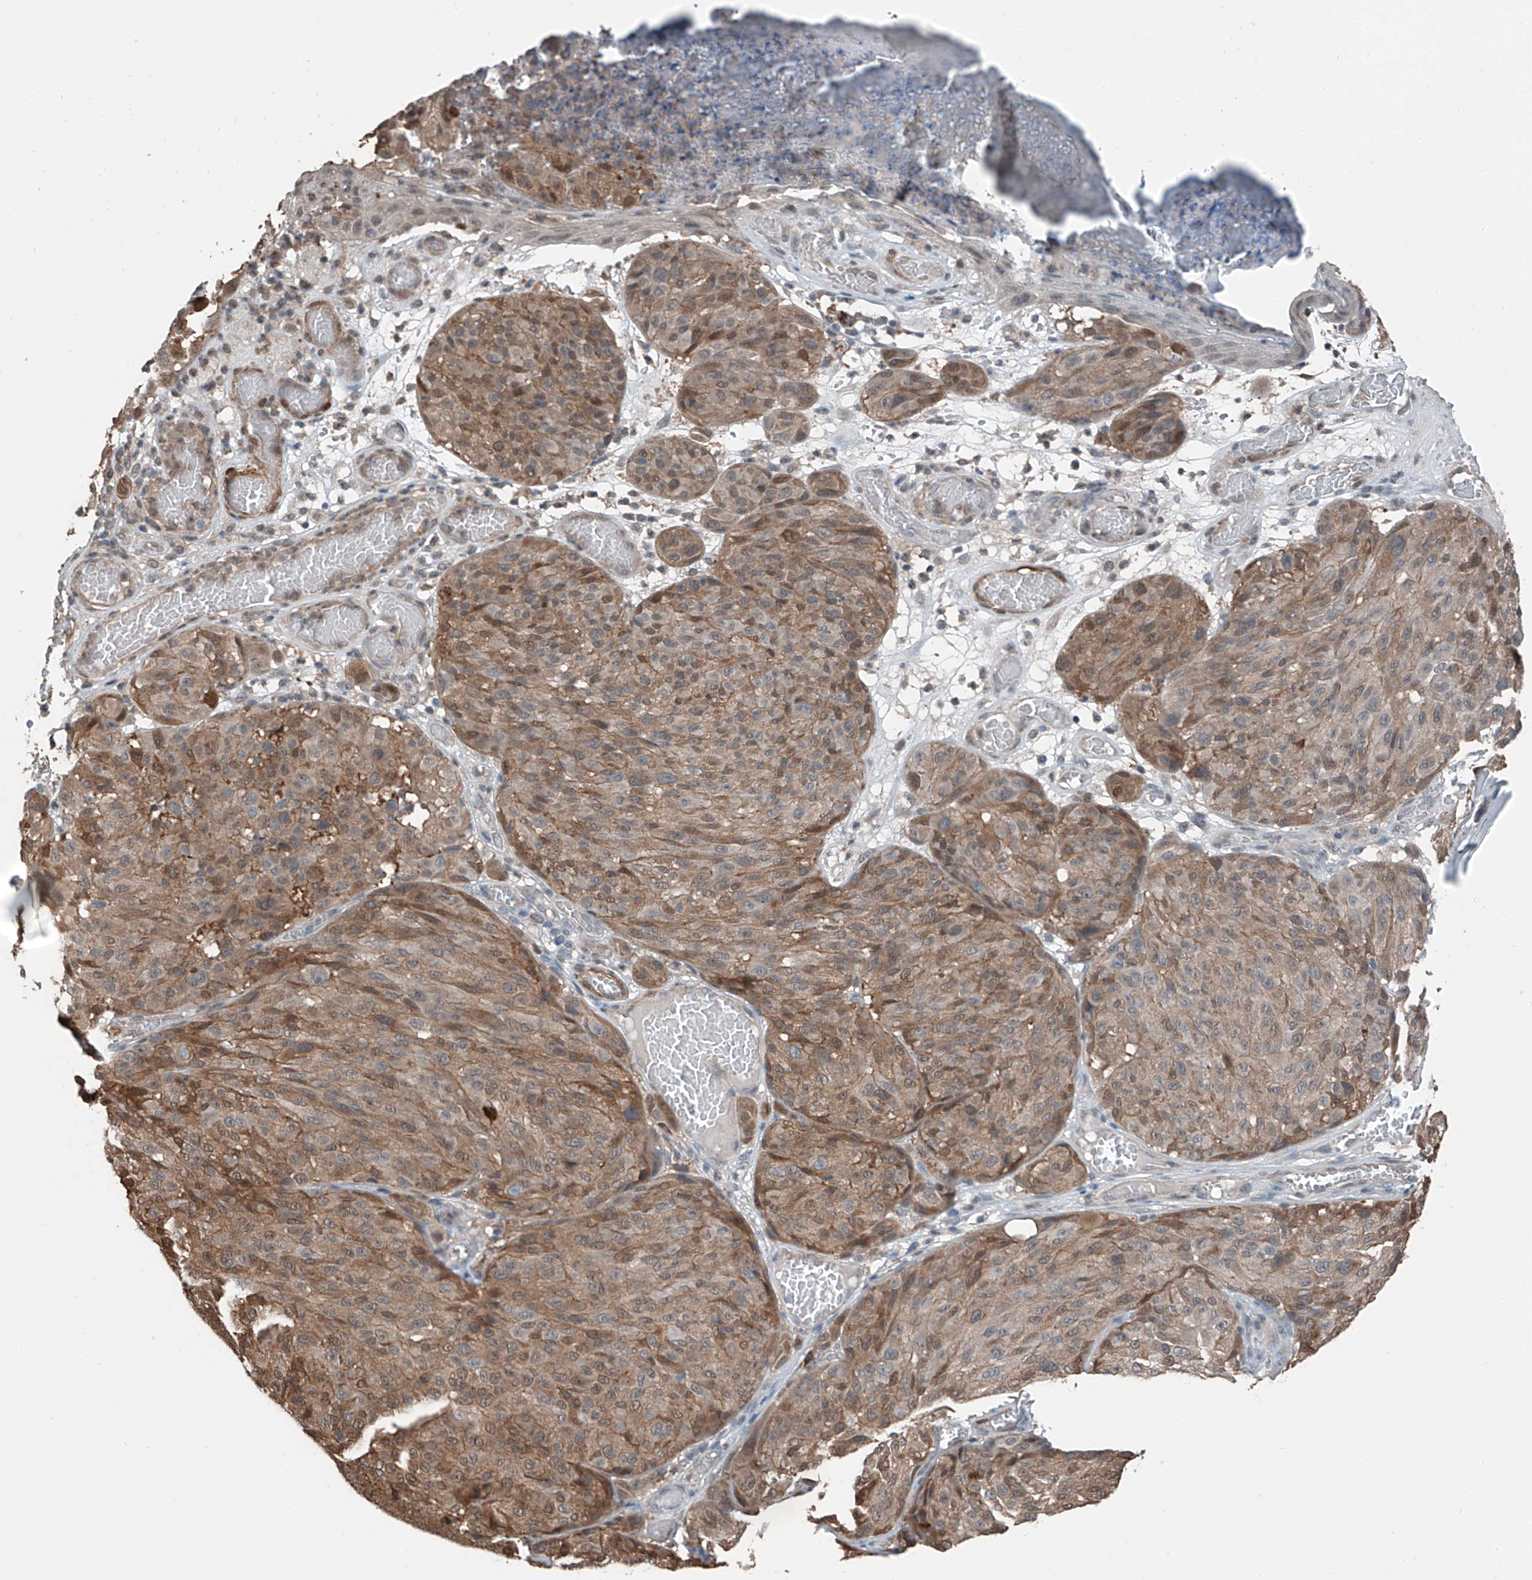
{"staining": {"intensity": "moderate", "quantity": ">75%", "location": "cytoplasmic/membranous,nuclear"}, "tissue": "melanoma", "cell_type": "Tumor cells", "image_type": "cancer", "snomed": [{"axis": "morphology", "description": "Malignant melanoma, NOS"}, {"axis": "topography", "description": "Skin"}], "caption": "Protein expression analysis of human melanoma reveals moderate cytoplasmic/membranous and nuclear expression in approximately >75% of tumor cells.", "gene": "HSPA6", "patient": {"sex": "male", "age": 83}}